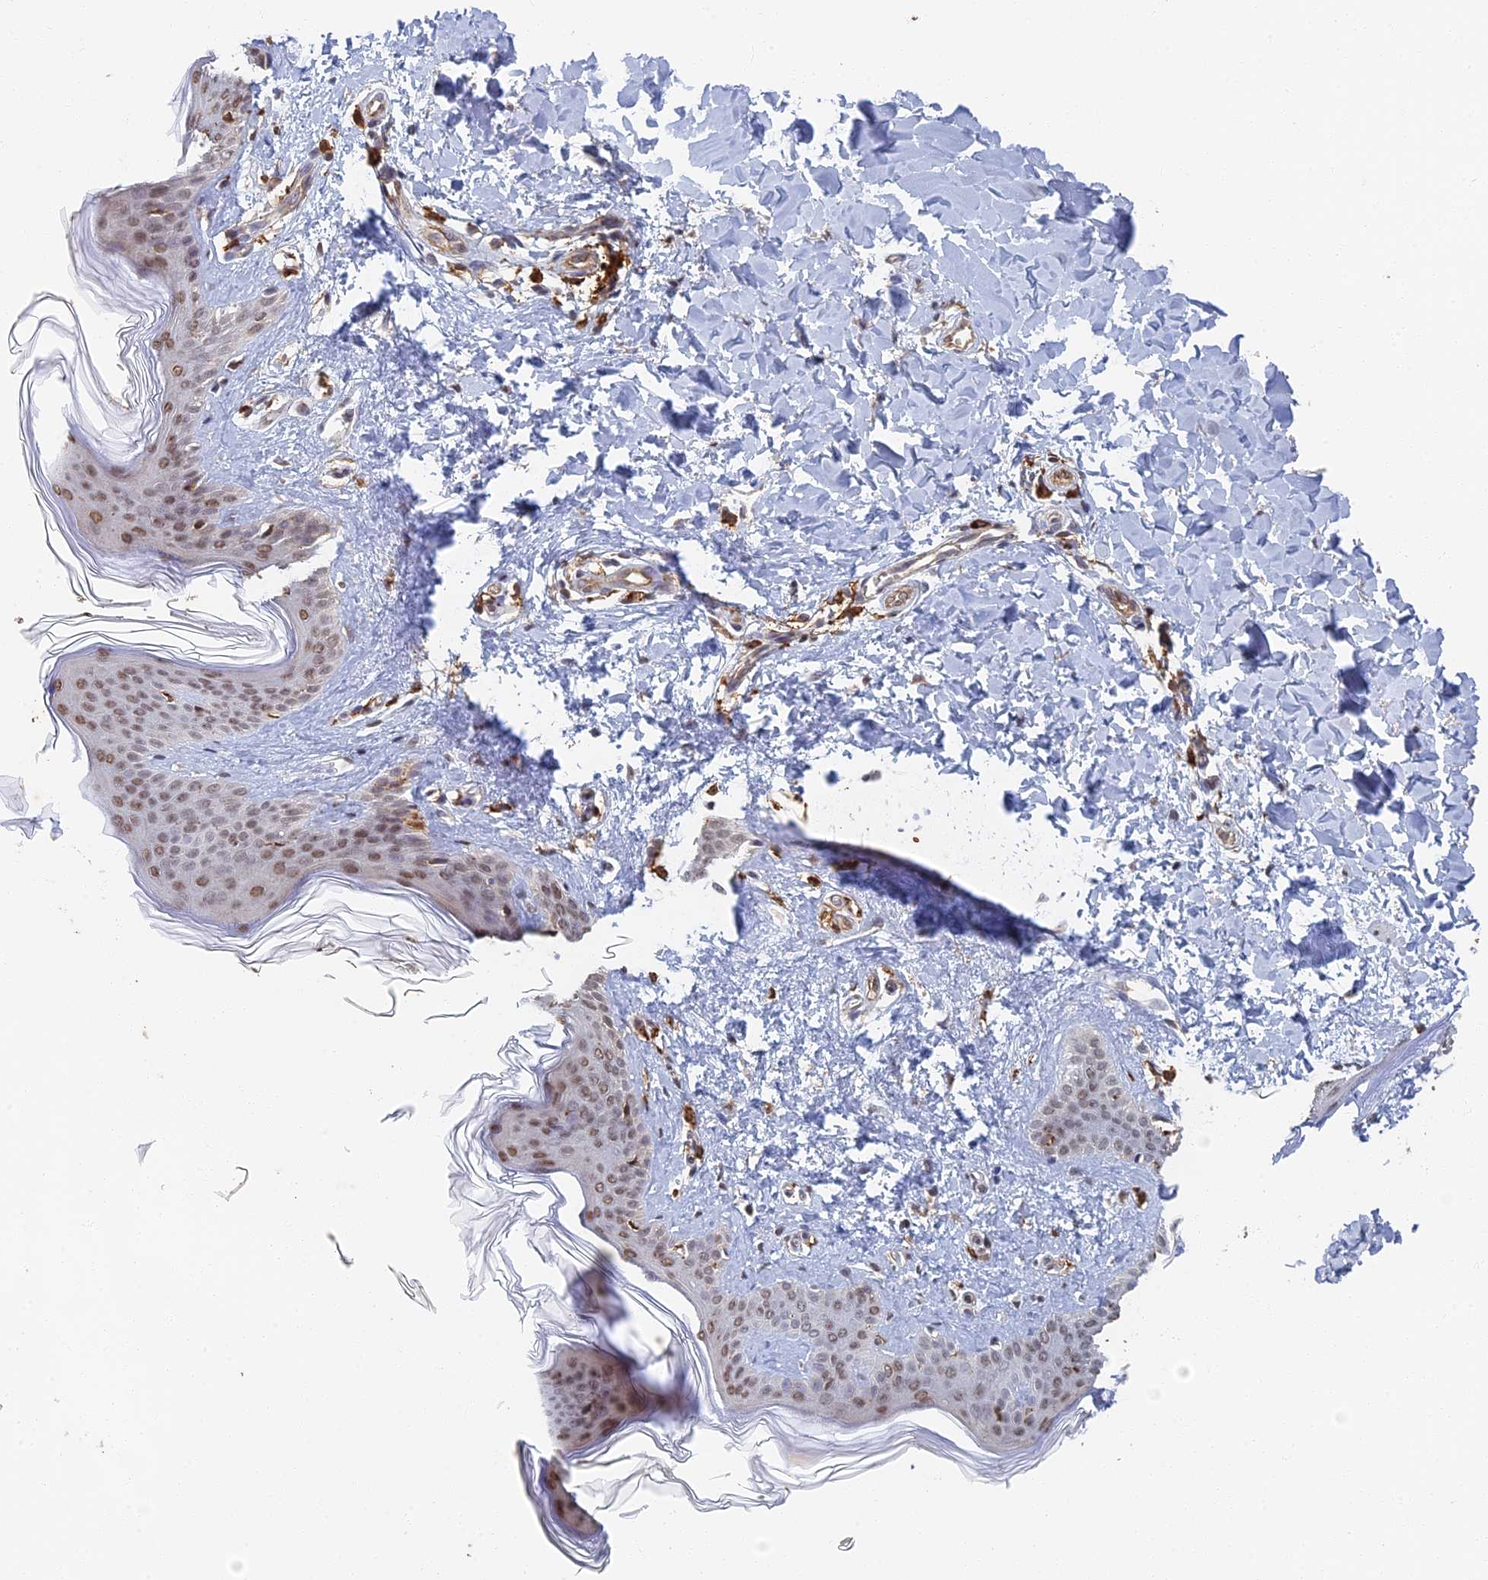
{"staining": {"intensity": "moderate", "quantity": ">75%", "location": "cytoplasmic/membranous,nuclear"}, "tissue": "skin", "cell_type": "Fibroblasts", "image_type": "normal", "snomed": [{"axis": "morphology", "description": "Normal tissue, NOS"}, {"axis": "topography", "description": "Skin"}], "caption": "IHC histopathology image of unremarkable skin stained for a protein (brown), which exhibits medium levels of moderate cytoplasmic/membranous,nuclear positivity in approximately >75% of fibroblasts.", "gene": "GPATCH1", "patient": {"sex": "female", "age": 17}}